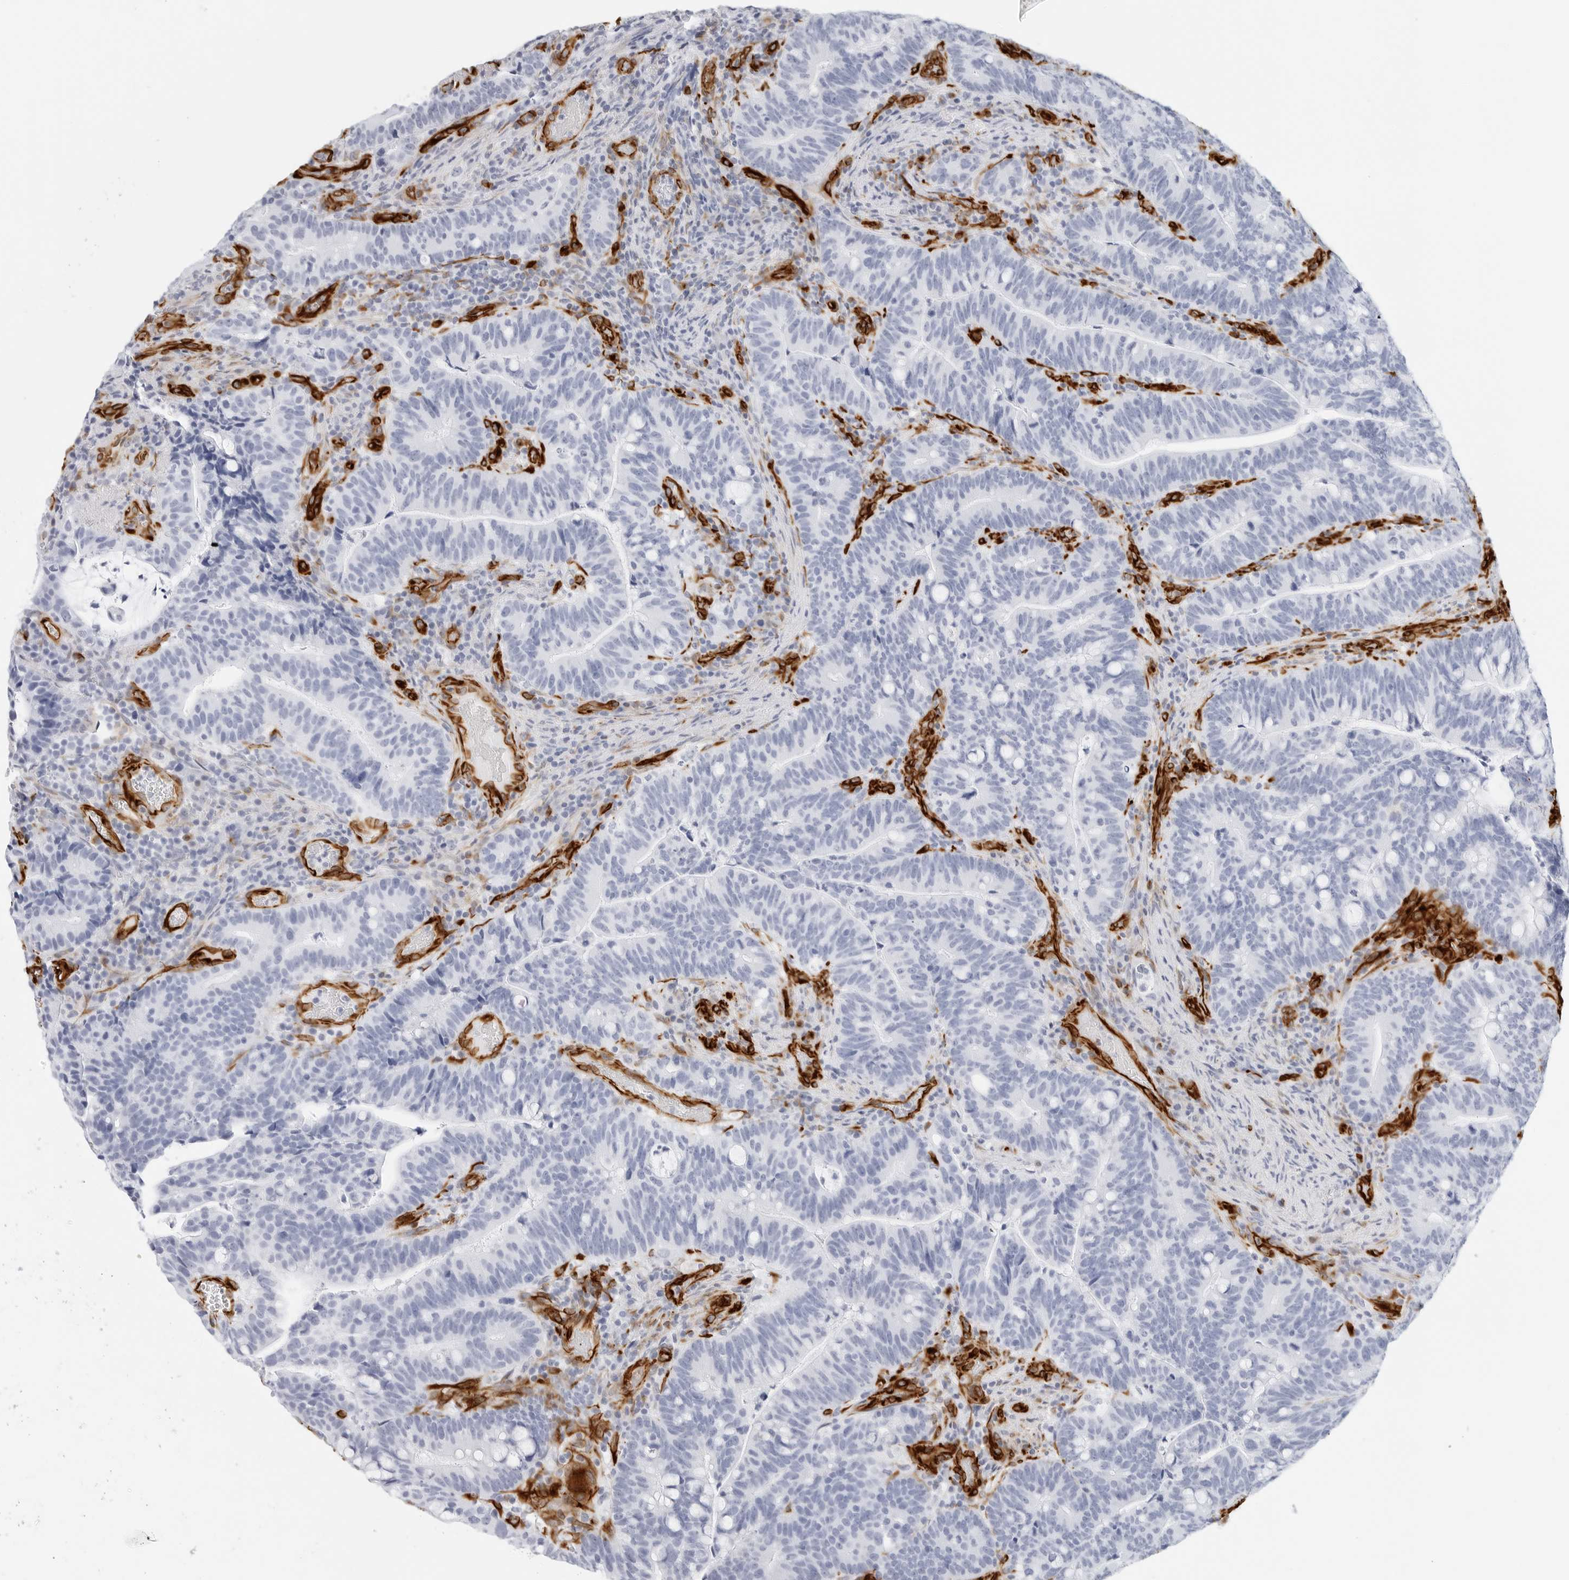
{"staining": {"intensity": "negative", "quantity": "none", "location": "none"}, "tissue": "colorectal cancer", "cell_type": "Tumor cells", "image_type": "cancer", "snomed": [{"axis": "morphology", "description": "Adenocarcinoma, NOS"}, {"axis": "topography", "description": "Colon"}], "caption": "This is an IHC photomicrograph of human colorectal cancer (adenocarcinoma). There is no positivity in tumor cells.", "gene": "NES", "patient": {"sex": "female", "age": 66}}